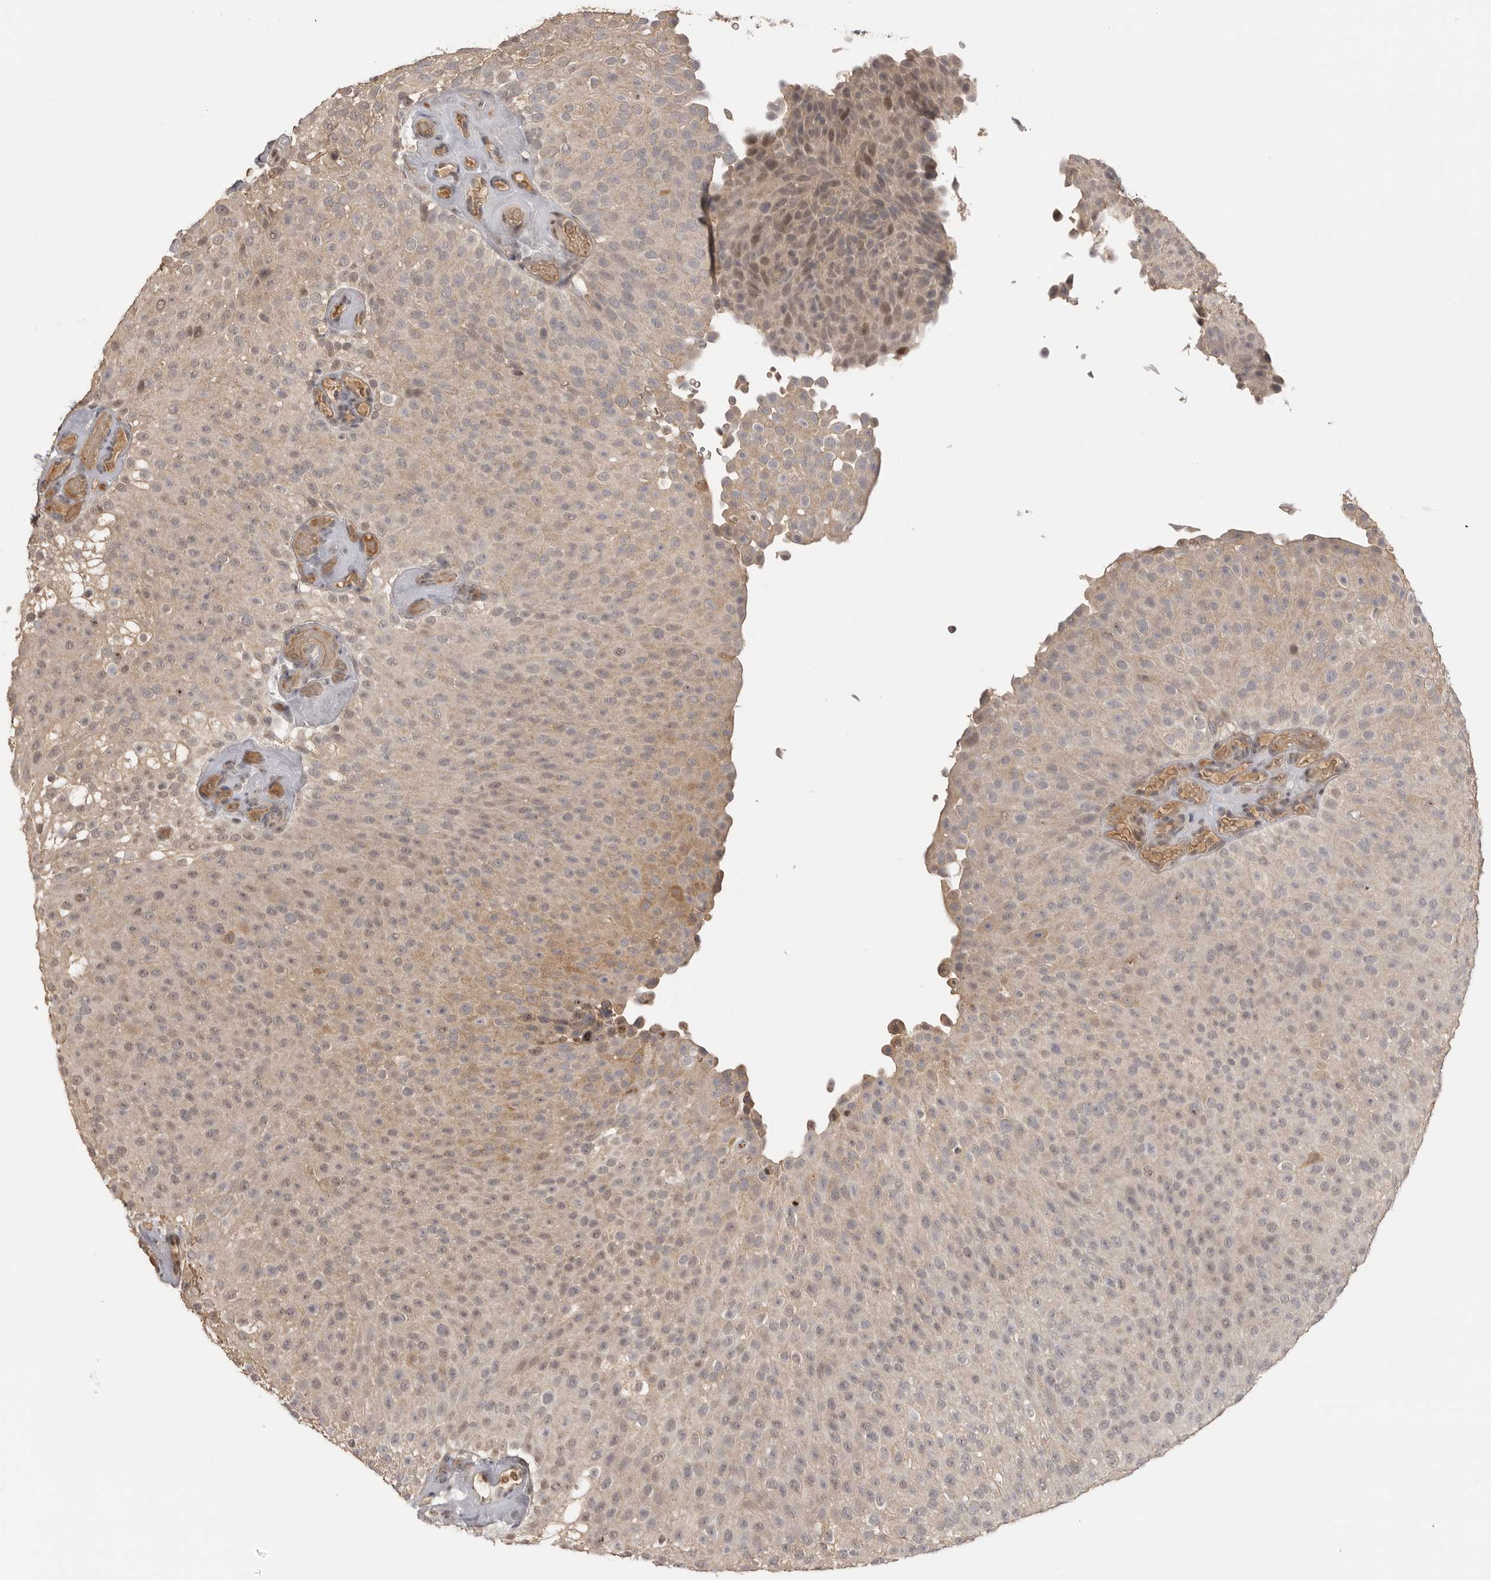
{"staining": {"intensity": "weak", "quantity": "25%-75%", "location": "cytoplasmic/membranous,nuclear"}, "tissue": "urothelial cancer", "cell_type": "Tumor cells", "image_type": "cancer", "snomed": [{"axis": "morphology", "description": "Urothelial carcinoma, Low grade"}, {"axis": "topography", "description": "Urinary bladder"}], "caption": "Brown immunohistochemical staining in human low-grade urothelial carcinoma exhibits weak cytoplasmic/membranous and nuclear expression in approximately 25%-75% of tumor cells. (Stains: DAB (3,3'-diaminobenzidine) in brown, nuclei in blue, Microscopy: brightfield microscopy at high magnification).", "gene": "ASPSCR1", "patient": {"sex": "male", "age": 78}}